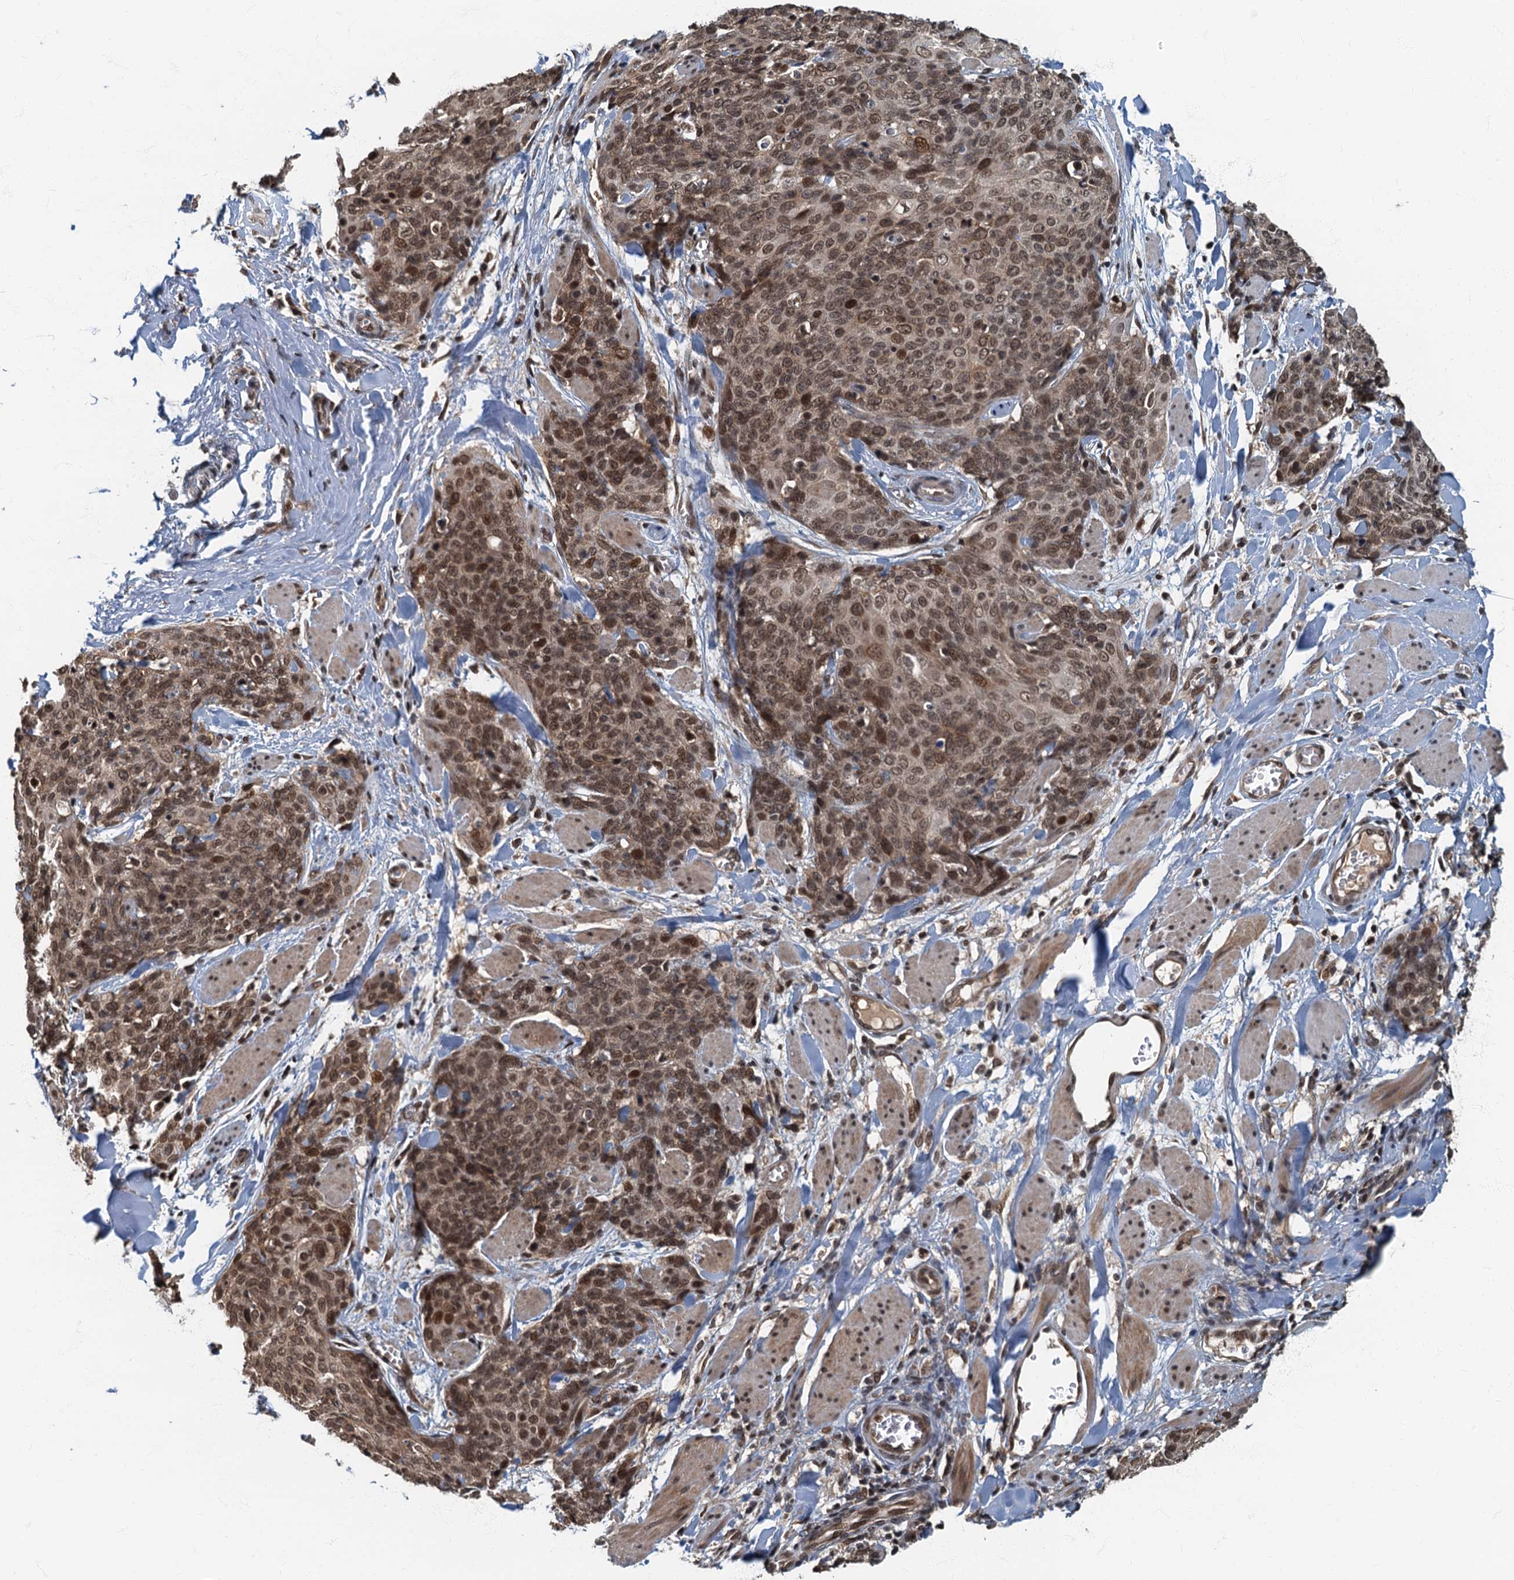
{"staining": {"intensity": "moderate", "quantity": ">75%", "location": "nuclear"}, "tissue": "skin cancer", "cell_type": "Tumor cells", "image_type": "cancer", "snomed": [{"axis": "morphology", "description": "Squamous cell carcinoma, NOS"}, {"axis": "topography", "description": "Skin"}, {"axis": "topography", "description": "Vulva"}], "caption": "Human skin squamous cell carcinoma stained with a protein marker demonstrates moderate staining in tumor cells.", "gene": "CKAP2L", "patient": {"sex": "female", "age": 85}}